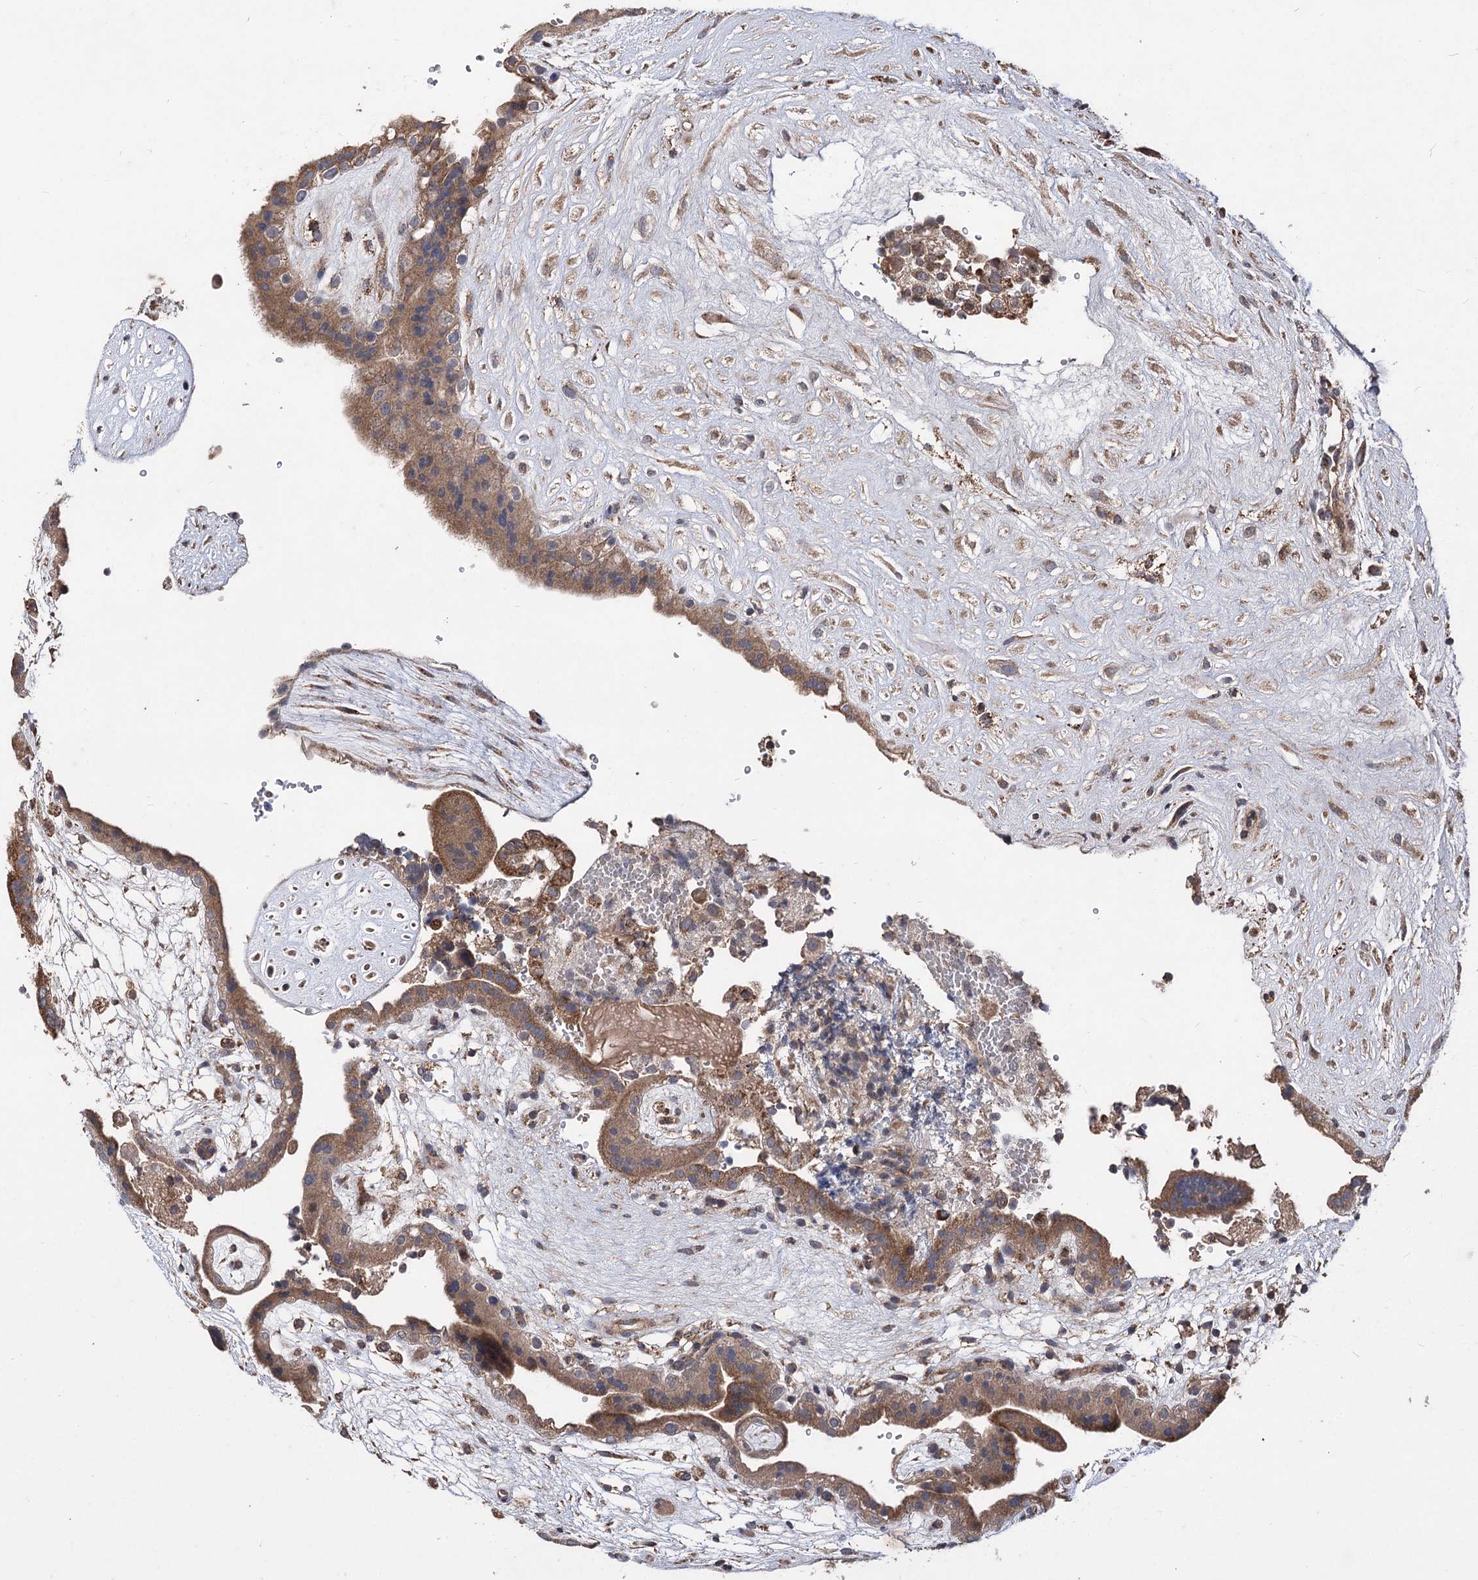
{"staining": {"intensity": "moderate", "quantity": ">75%", "location": "cytoplasmic/membranous"}, "tissue": "placenta", "cell_type": "Decidual cells", "image_type": "normal", "snomed": [{"axis": "morphology", "description": "Normal tissue, NOS"}, {"axis": "topography", "description": "Placenta"}], "caption": "Immunohistochemistry (IHC) staining of unremarkable placenta, which reveals medium levels of moderate cytoplasmic/membranous expression in about >75% of decidual cells indicating moderate cytoplasmic/membranous protein positivity. The staining was performed using DAB (brown) for protein detection and nuclei were counterstained in hematoxylin (blue).", "gene": "RASSF3", "patient": {"sex": "female", "age": 18}}